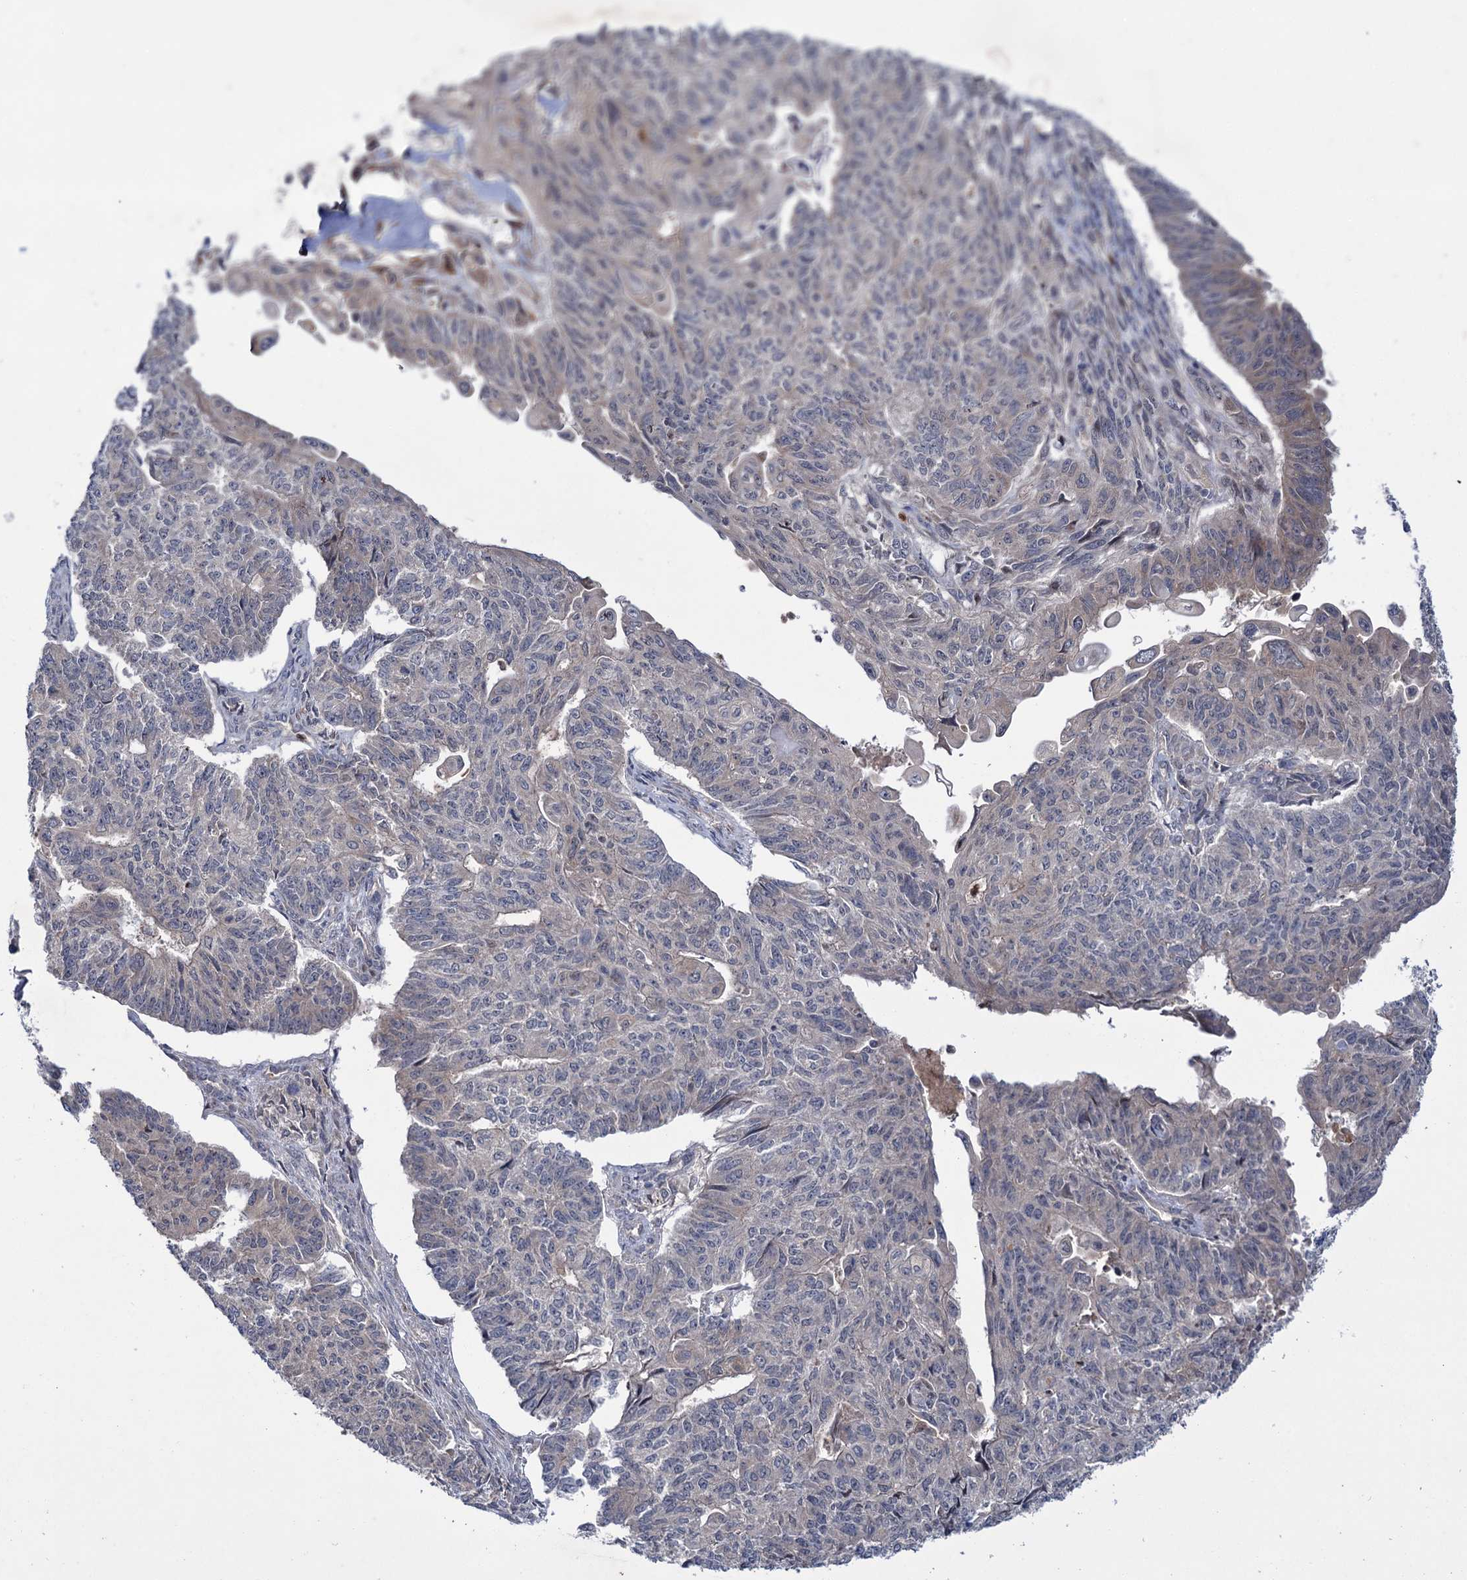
{"staining": {"intensity": "negative", "quantity": "none", "location": "none"}, "tissue": "endometrial cancer", "cell_type": "Tumor cells", "image_type": "cancer", "snomed": [{"axis": "morphology", "description": "Adenocarcinoma, NOS"}, {"axis": "topography", "description": "Endometrium"}], "caption": "Tumor cells show no significant staining in endometrial cancer (adenocarcinoma).", "gene": "PTPN3", "patient": {"sex": "female", "age": 32}}